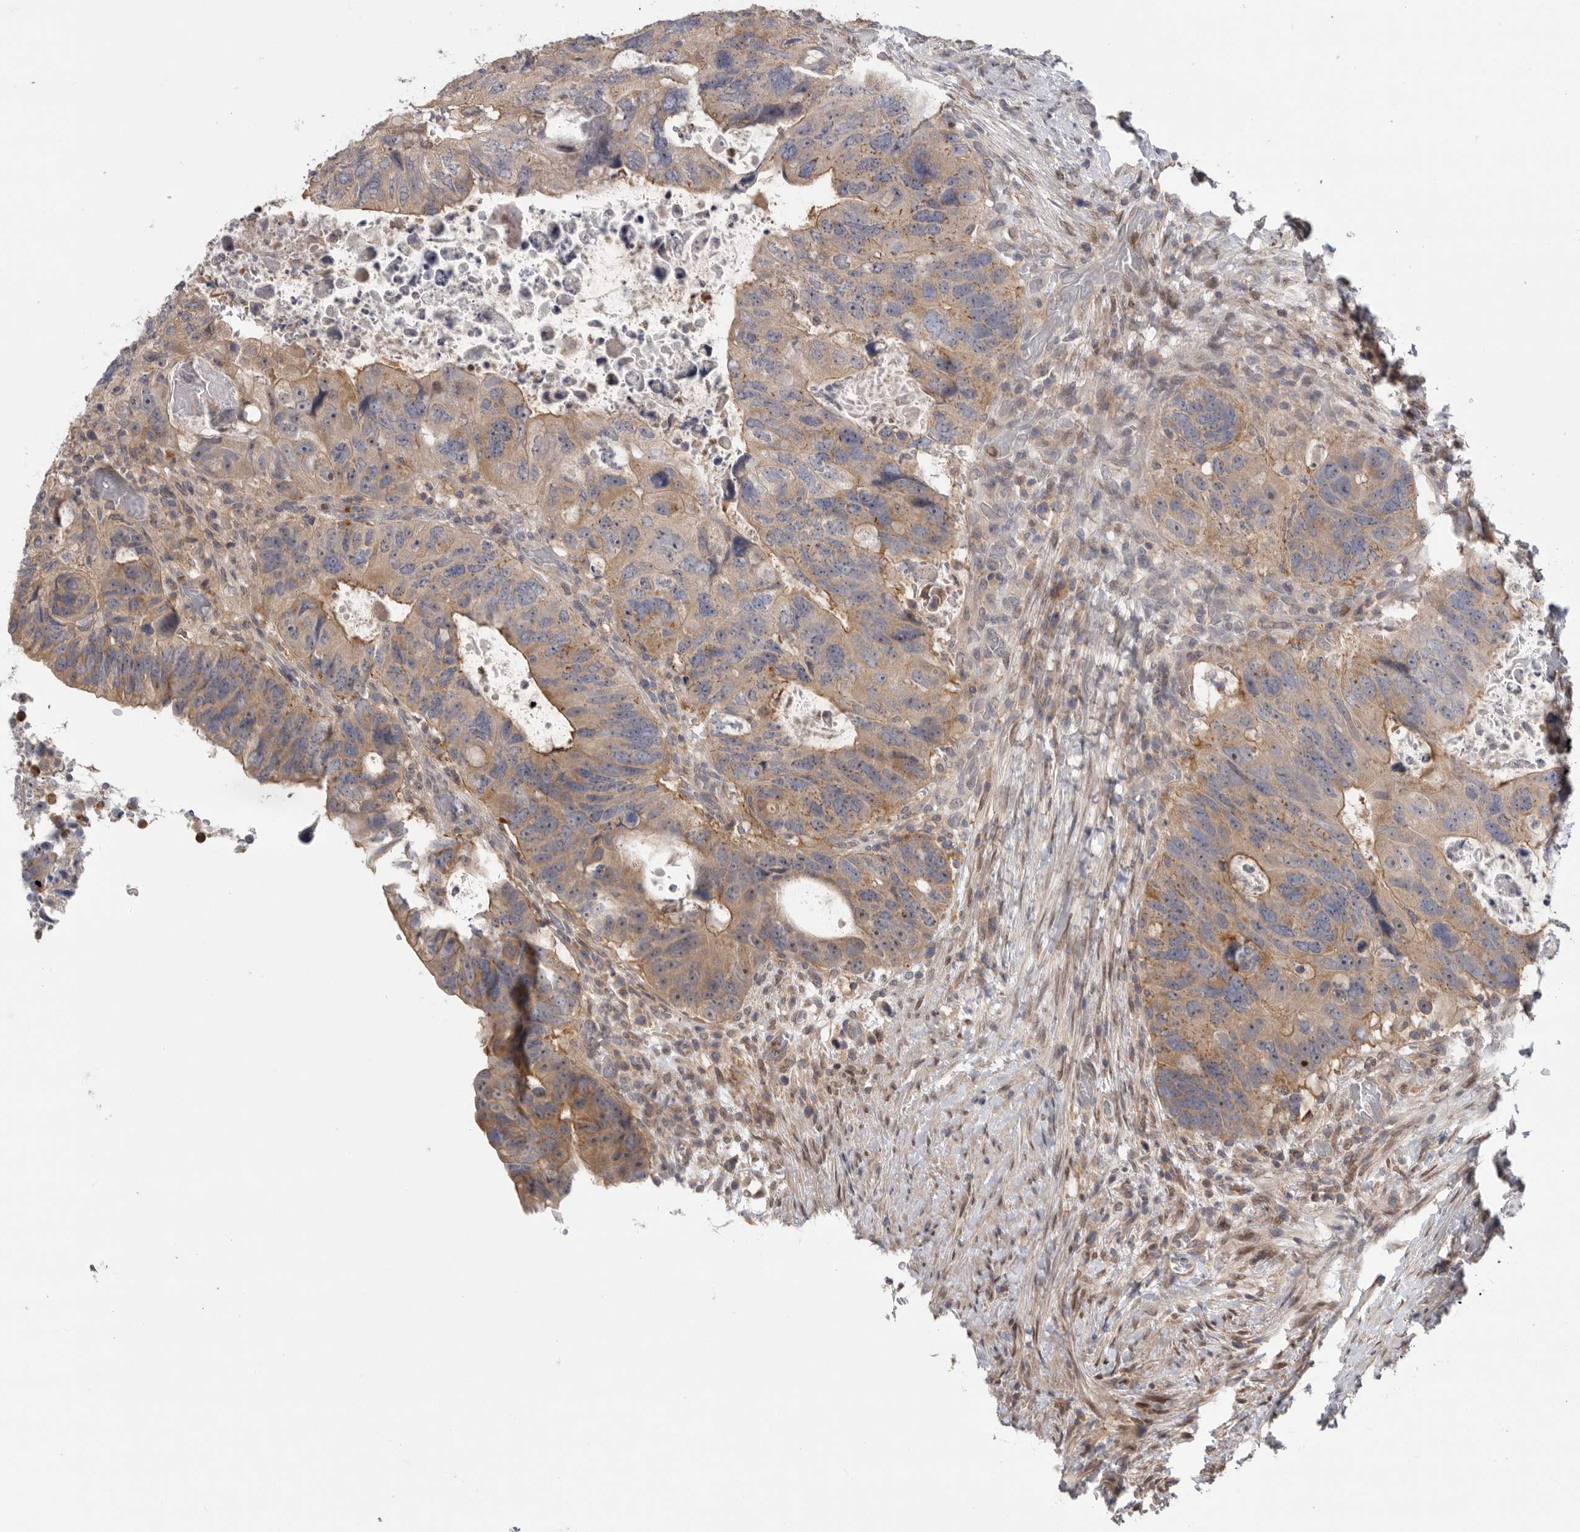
{"staining": {"intensity": "moderate", "quantity": ">75%", "location": "cytoplasmic/membranous"}, "tissue": "colorectal cancer", "cell_type": "Tumor cells", "image_type": "cancer", "snomed": [{"axis": "morphology", "description": "Adenocarcinoma, NOS"}, {"axis": "topography", "description": "Rectum"}], "caption": "The photomicrograph demonstrates immunohistochemical staining of colorectal cancer (adenocarcinoma). There is moderate cytoplasmic/membranous positivity is identified in approximately >75% of tumor cells.", "gene": "KLK5", "patient": {"sex": "male", "age": 59}}